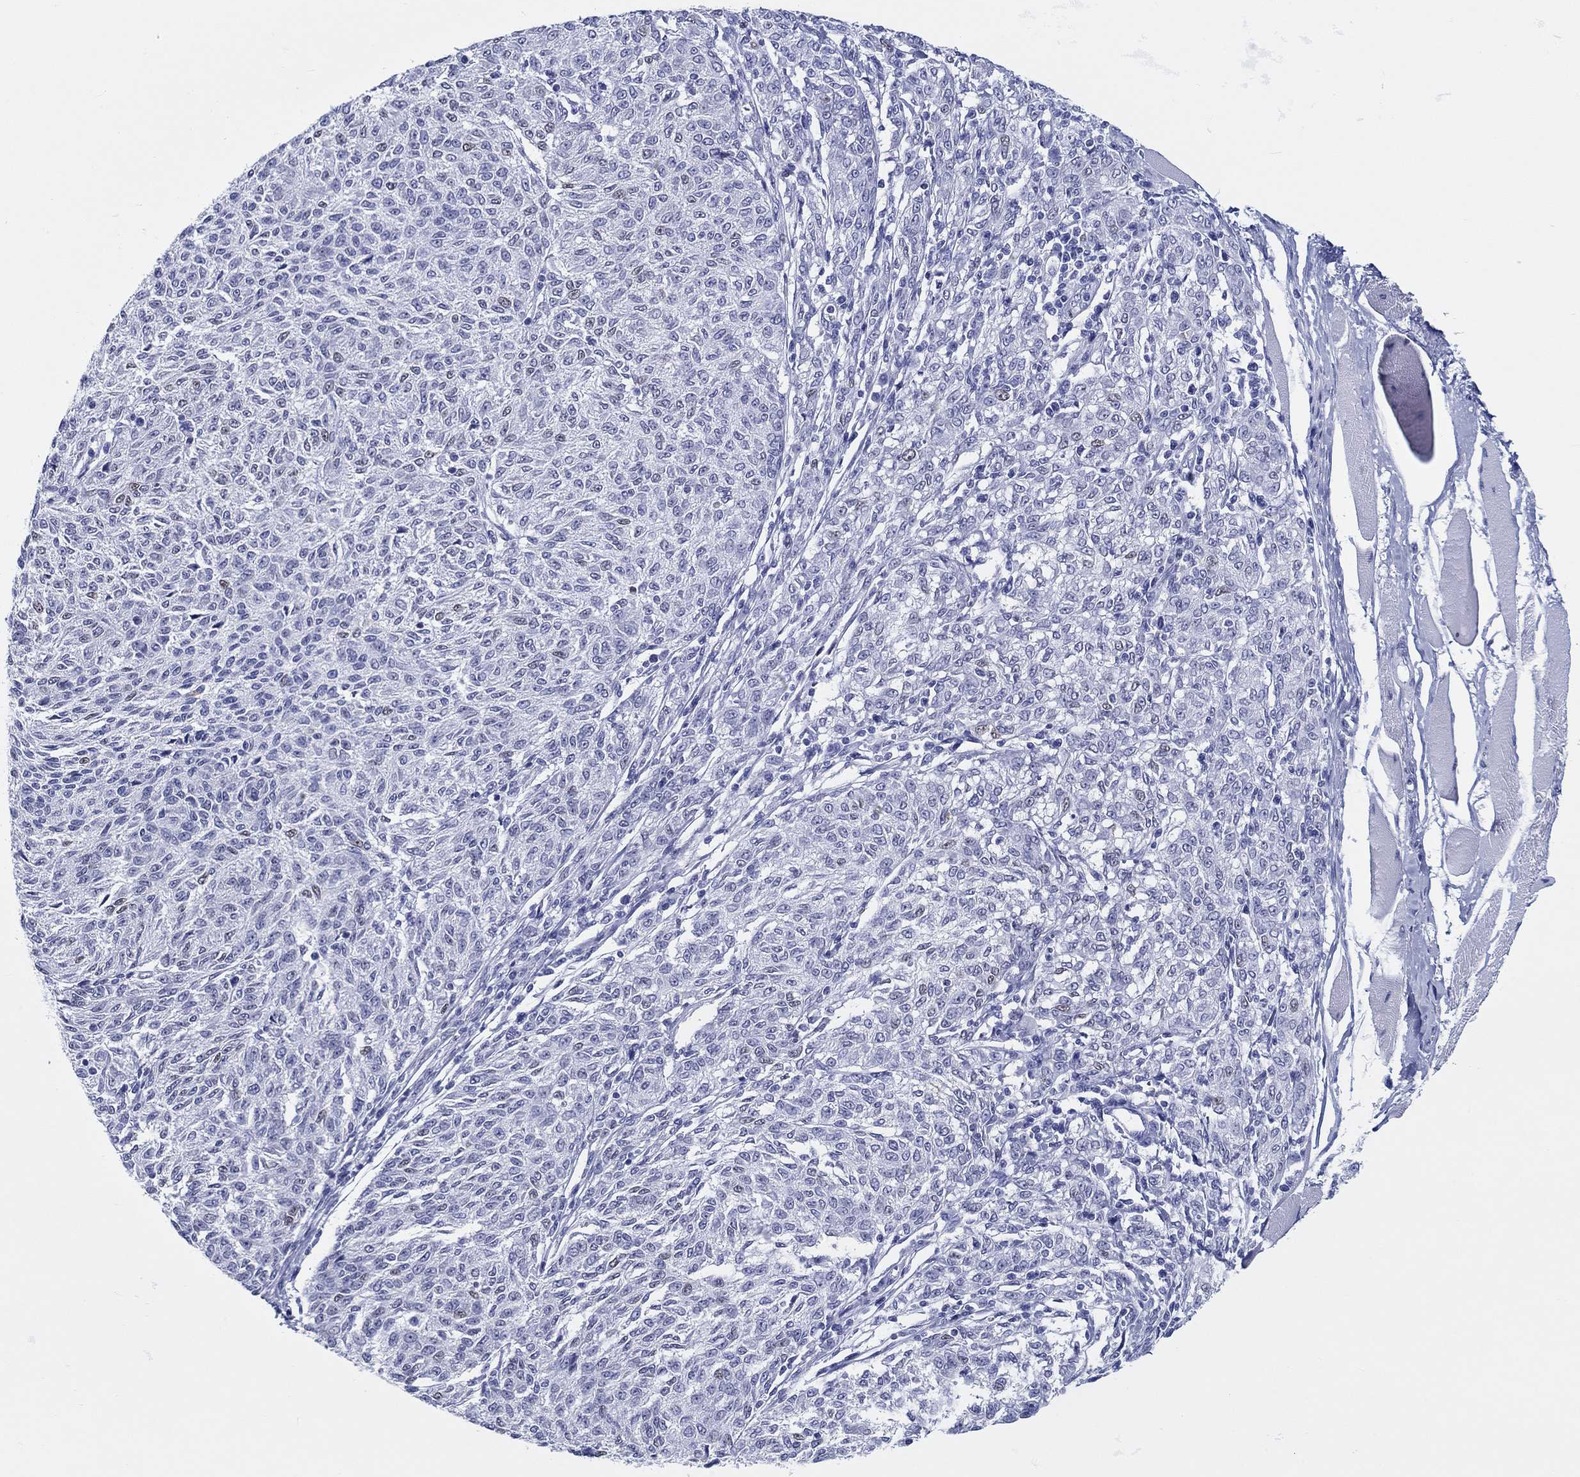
{"staining": {"intensity": "negative", "quantity": "none", "location": "none"}, "tissue": "melanoma", "cell_type": "Tumor cells", "image_type": "cancer", "snomed": [{"axis": "morphology", "description": "Malignant melanoma, NOS"}, {"axis": "topography", "description": "Skin"}], "caption": "This is an immunohistochemistry (IHC) image of human malignant melanoma. There is no positivity in tumor cells.", "gene": "H1-1", "patient": {"sex": "female", "age": 72}}